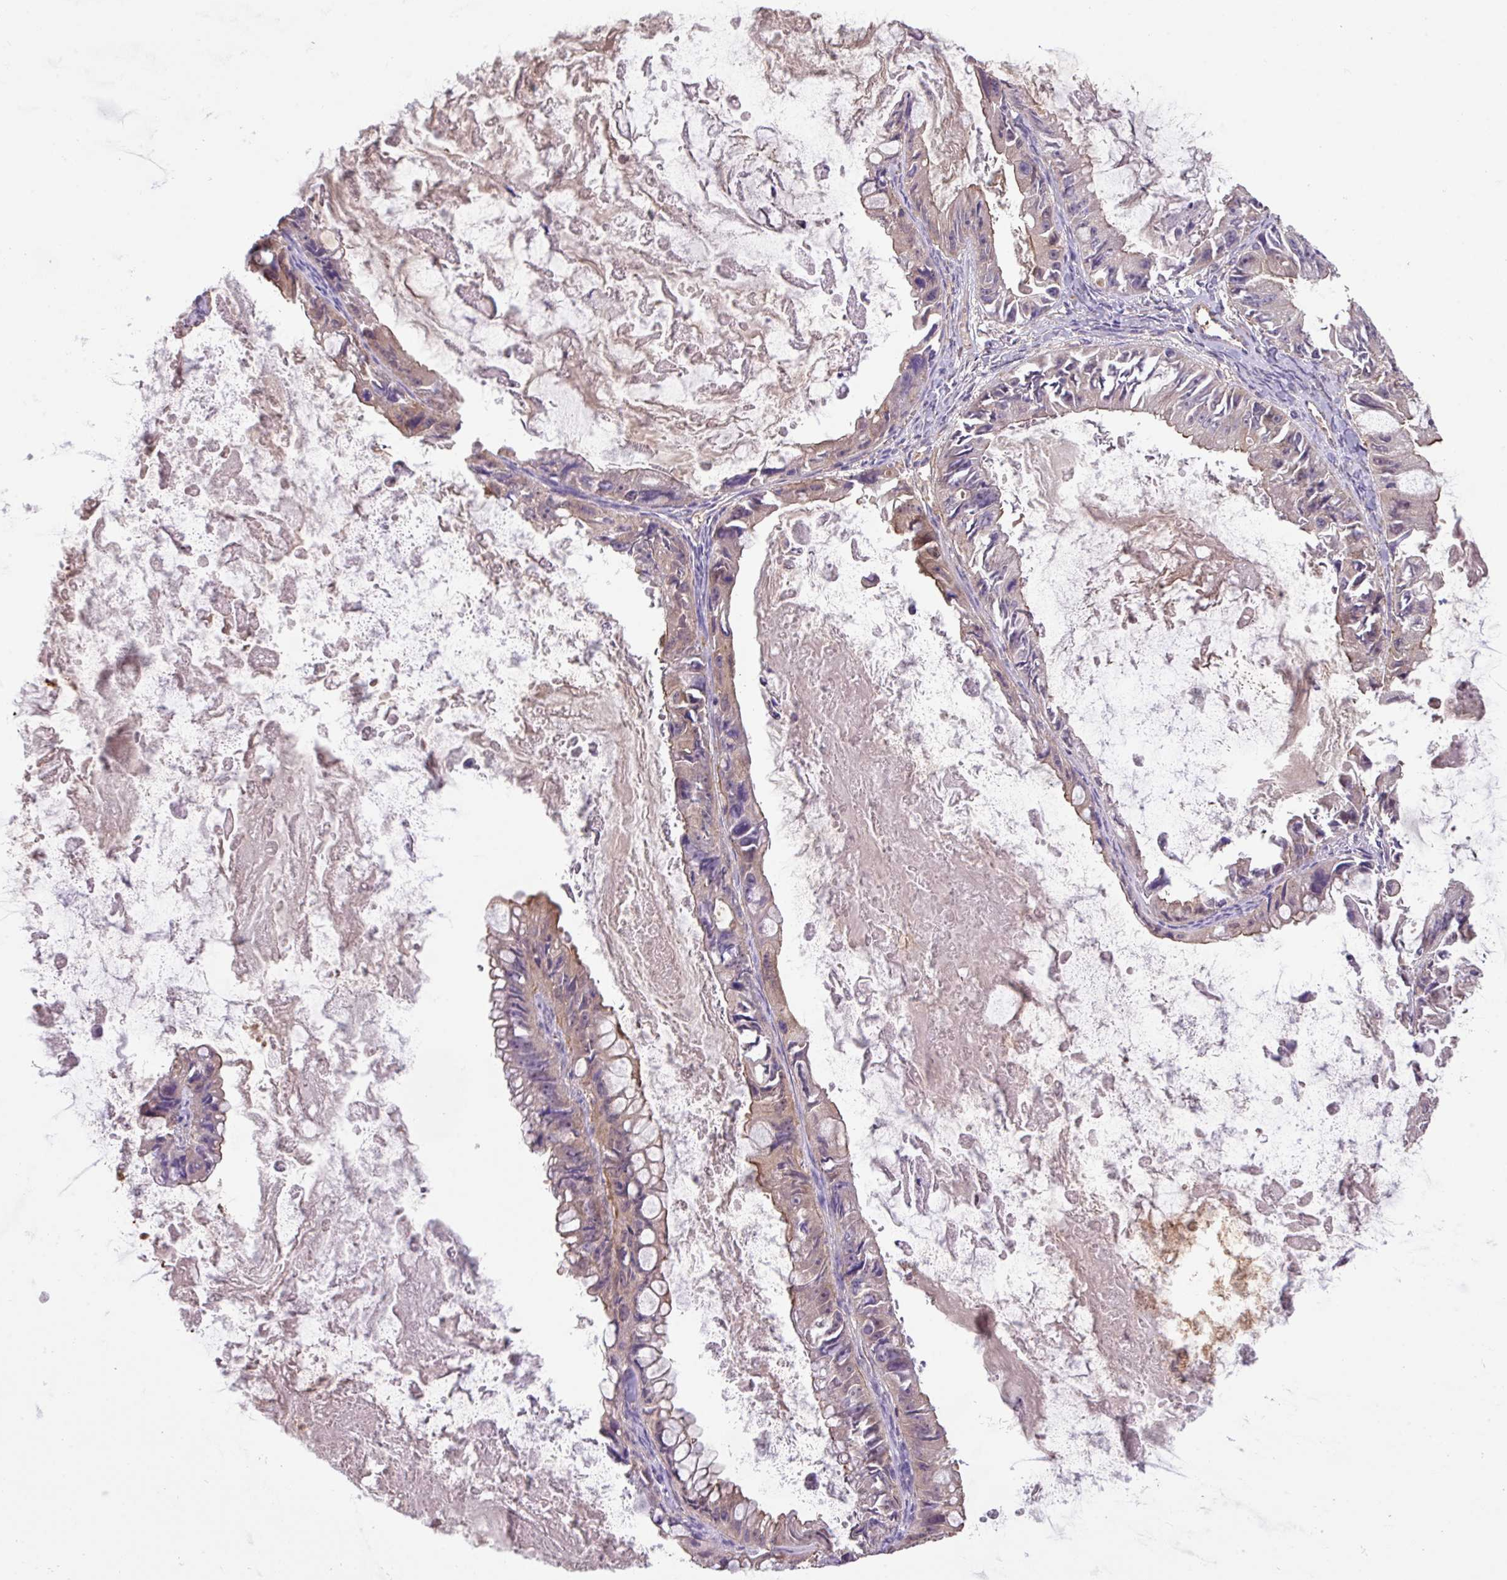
{"staining": {"intensity": "weak", "quantity": "<25%", "location": "cytoplasmic/membranous"}, "tissue": "ovarian cancer", "cell_type": "Tumor cells", "image_type": "cancer", "snomed": [{"axis": "morphology", "description": "Cystadenocarcinoma, mucinous, NOS"}, {"axis": "topography", "description": "Ovary"}], "caption": "Histopathology image shows no significant protein positivity in tumor cells of ovarian mucinous cystadenocarcinoma.", "gene": "CALML4", "patient": {"sex": "female", "age": 61}}